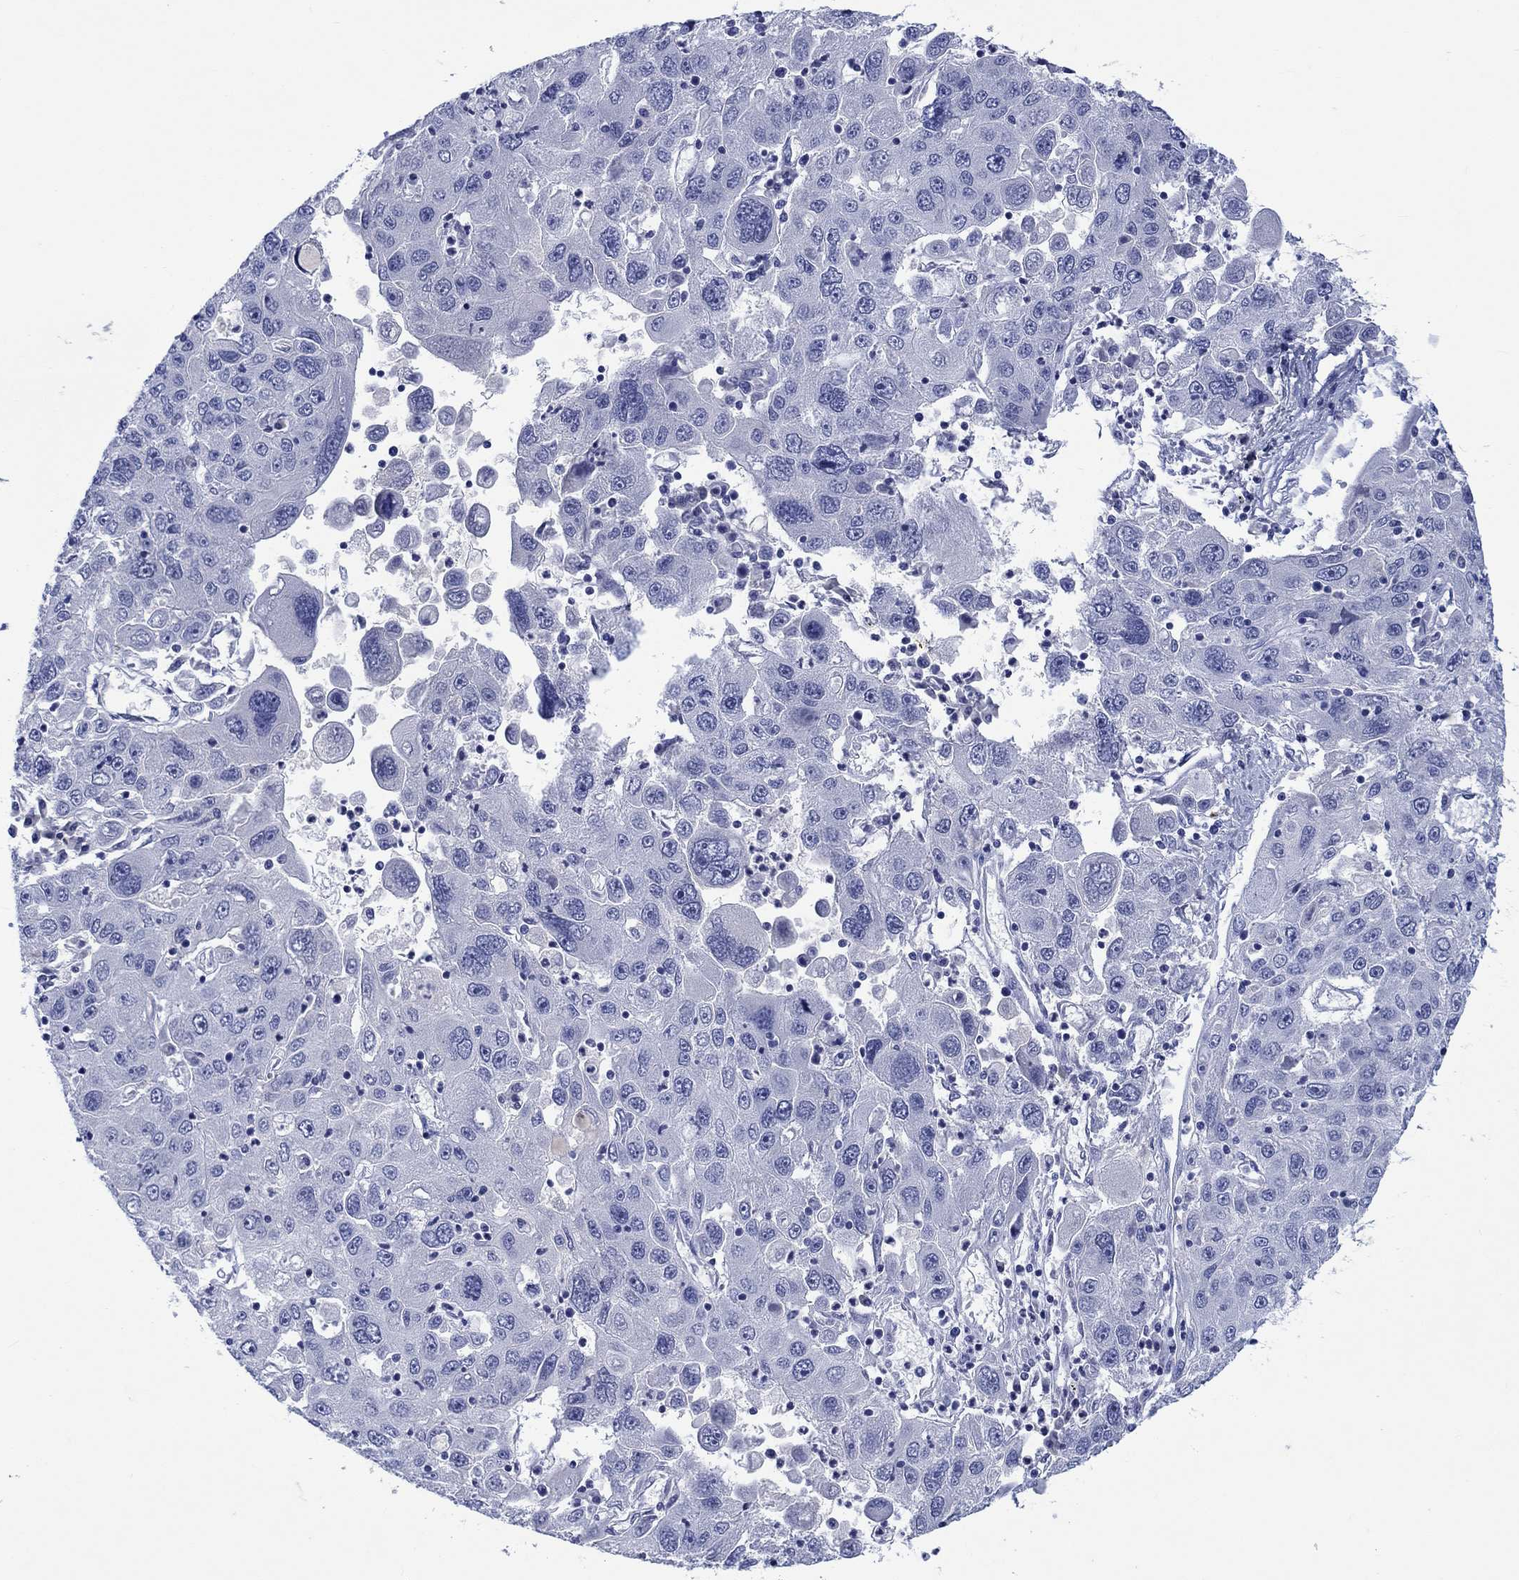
{"staining": {"intensity": "negative", "quantity": "none", "location": "none"}, "tissue": "stomach cancer", "cell_type": "Tumor cells", "image_type": "cancer", "snomed": [{"axis": "morphology", "description": "Adenocarcinoma, NOS"}, {"axis": "topography", "description": "Stomach"}], "caption": "Stomach cancer (adenocarcinoma) was stained to show a protein in brown. There is no significant positivity in tumor cells. (DAB immunohistochemistry (IHC) visualized using brightfield microscopy, high magnification).", "gene": "CACNG3", "patient": {"sex": "male", "age": 56}}